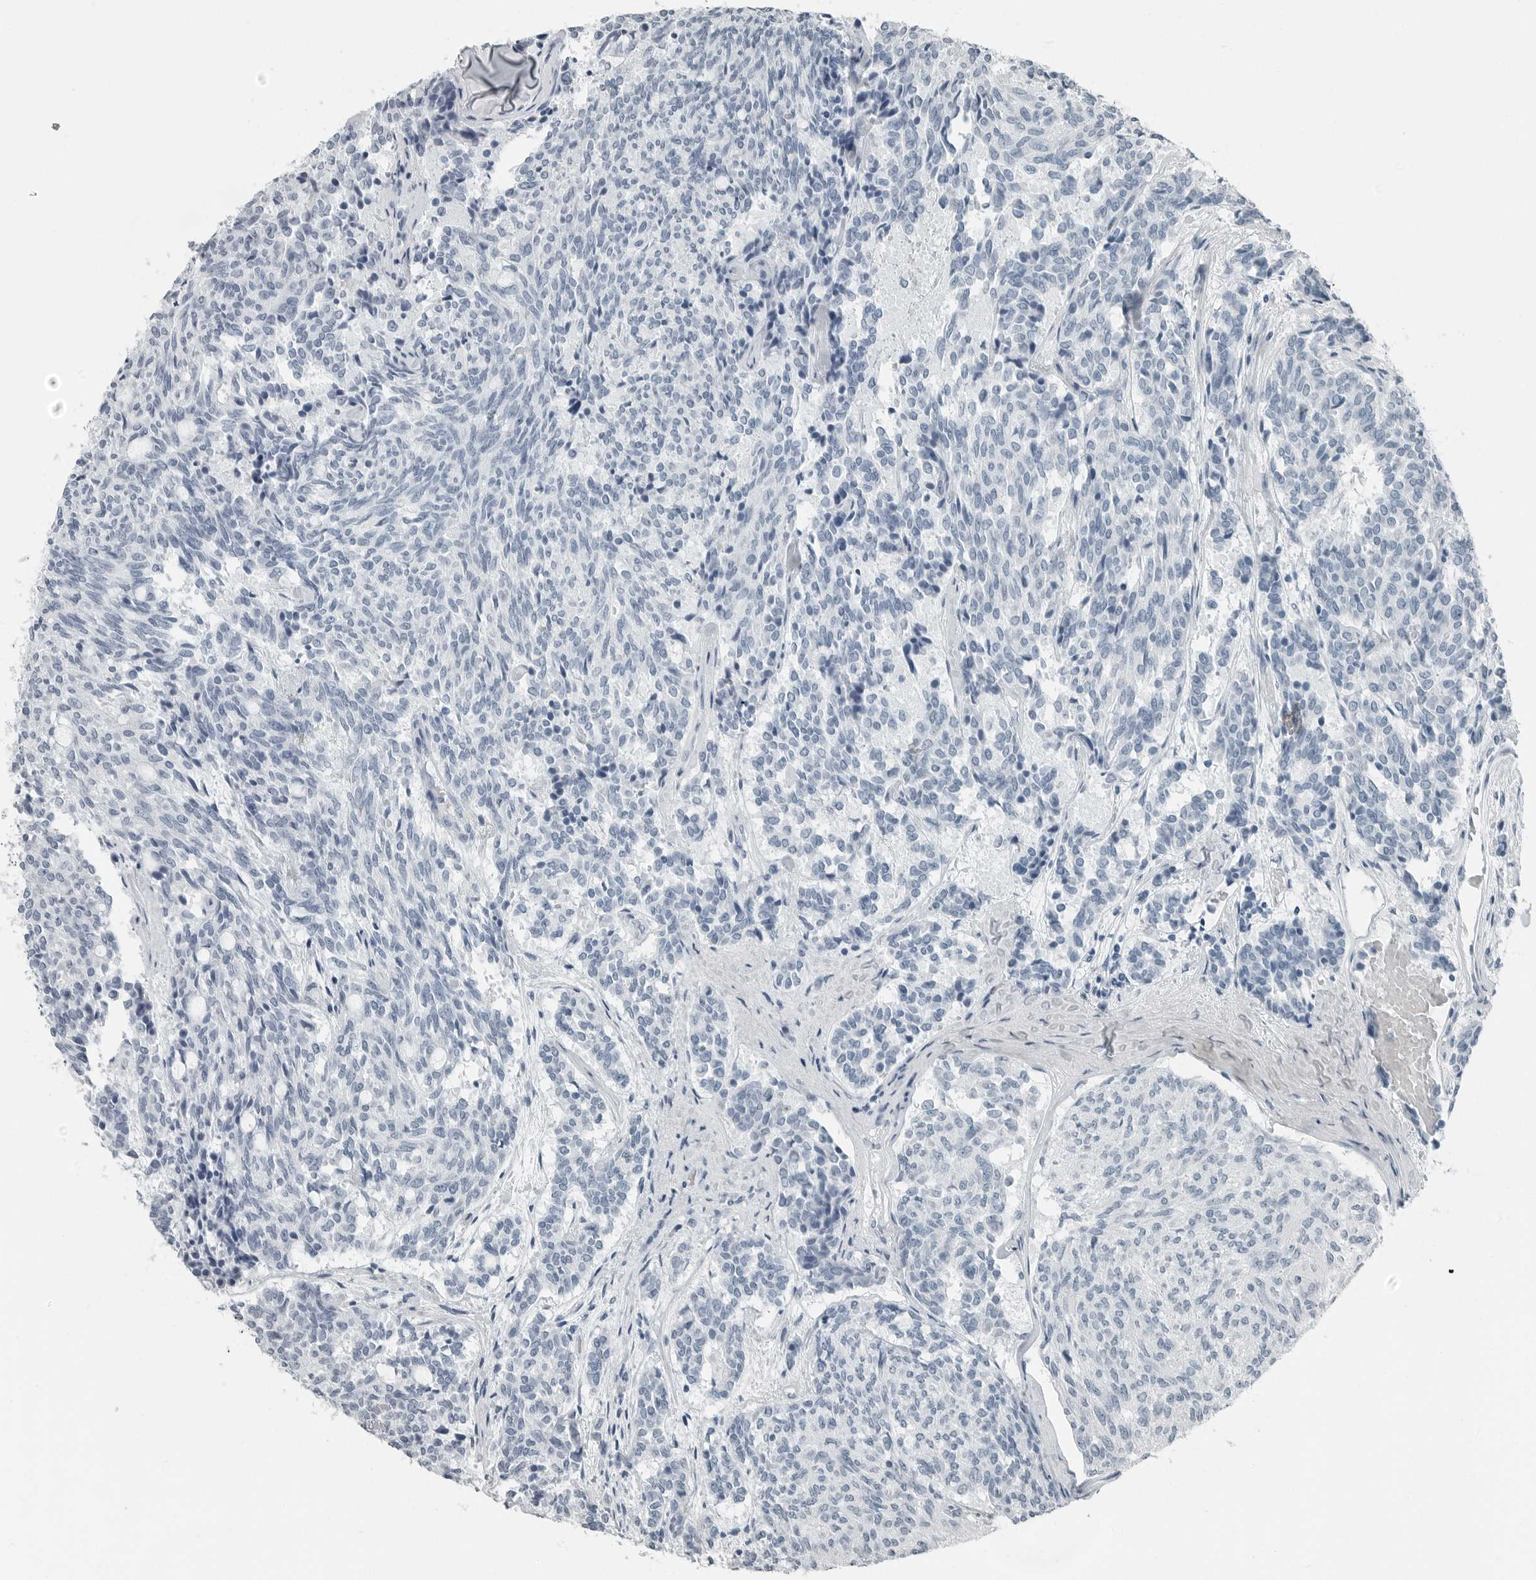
{"staining": {"intensity": "negative", "quantity": "none", "location": "none"}, "tissue": "carcinoid", "cell_type": "Tumor cells", "image_type": "cancer", "snomed": [{"axis": "morphology", "description": "Carcinoid, malignant, NOS"}, {"axis": "topography", "description": "Pancreas"}], "caption": "Carcinoid (malignant) was stained to show a protein in brown. There is no significant expression in tumor cells.", "gene": "FABP6", "patient": {"sex": "female", "age": 54}}